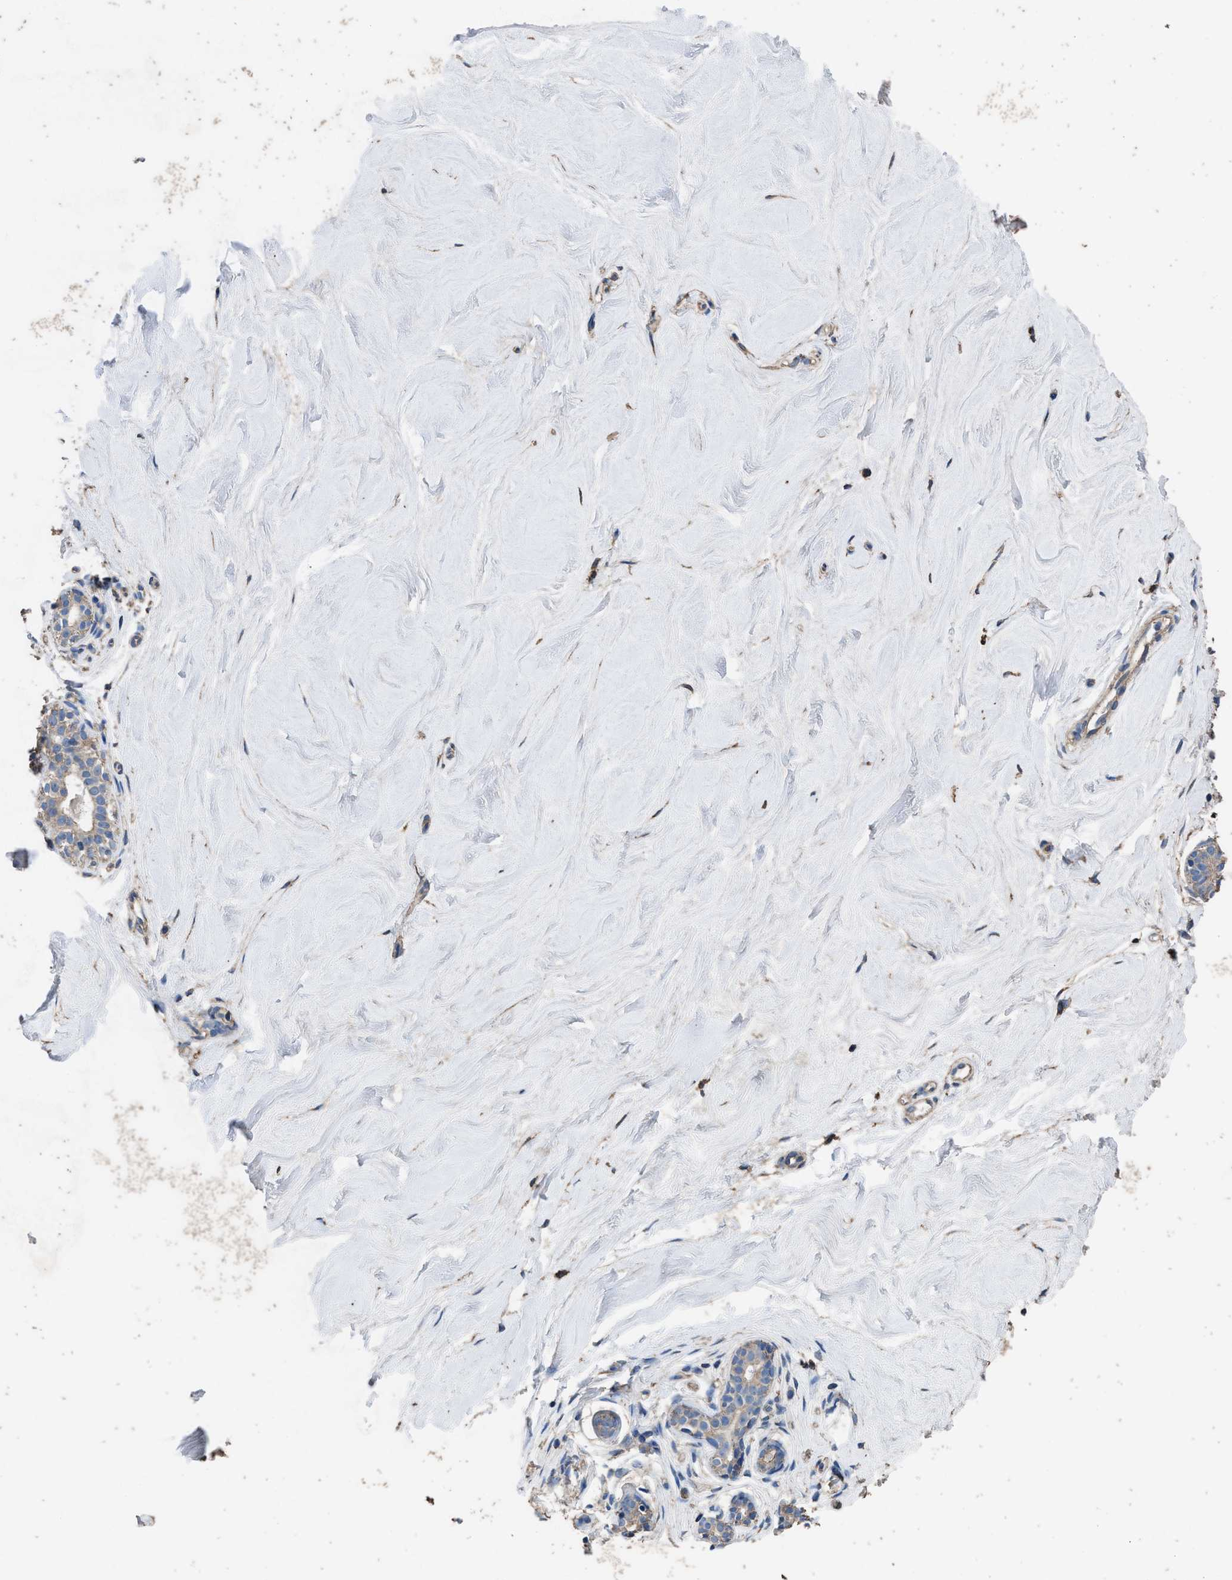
{"staining": {"intensity": "moderate", "quantity": ">75%", "location": "cytoplasmic/membranous"}, "tissue": "breast", "cell_type": "Adipocytes", "image_type": "normal", "snomed": [{"axis": "morphology", "description": "Normal tissue, NOS"}, {"axis": "topography", "description": "Breast"}], "caption": "The image exhibits immunohistochemical staining of unremarkable breast. There is moderate cytoplasmic/membranous positivity is identified in approximately >75% of adipocytes. Using DAB (3,3'-diaminobenzidine) (brown) and hematoxylin (blue) stains, captured at high magnification using brightfield microscopy.", "gene": "ITSN1", "patient": {"sex": "female", "age": 22}}